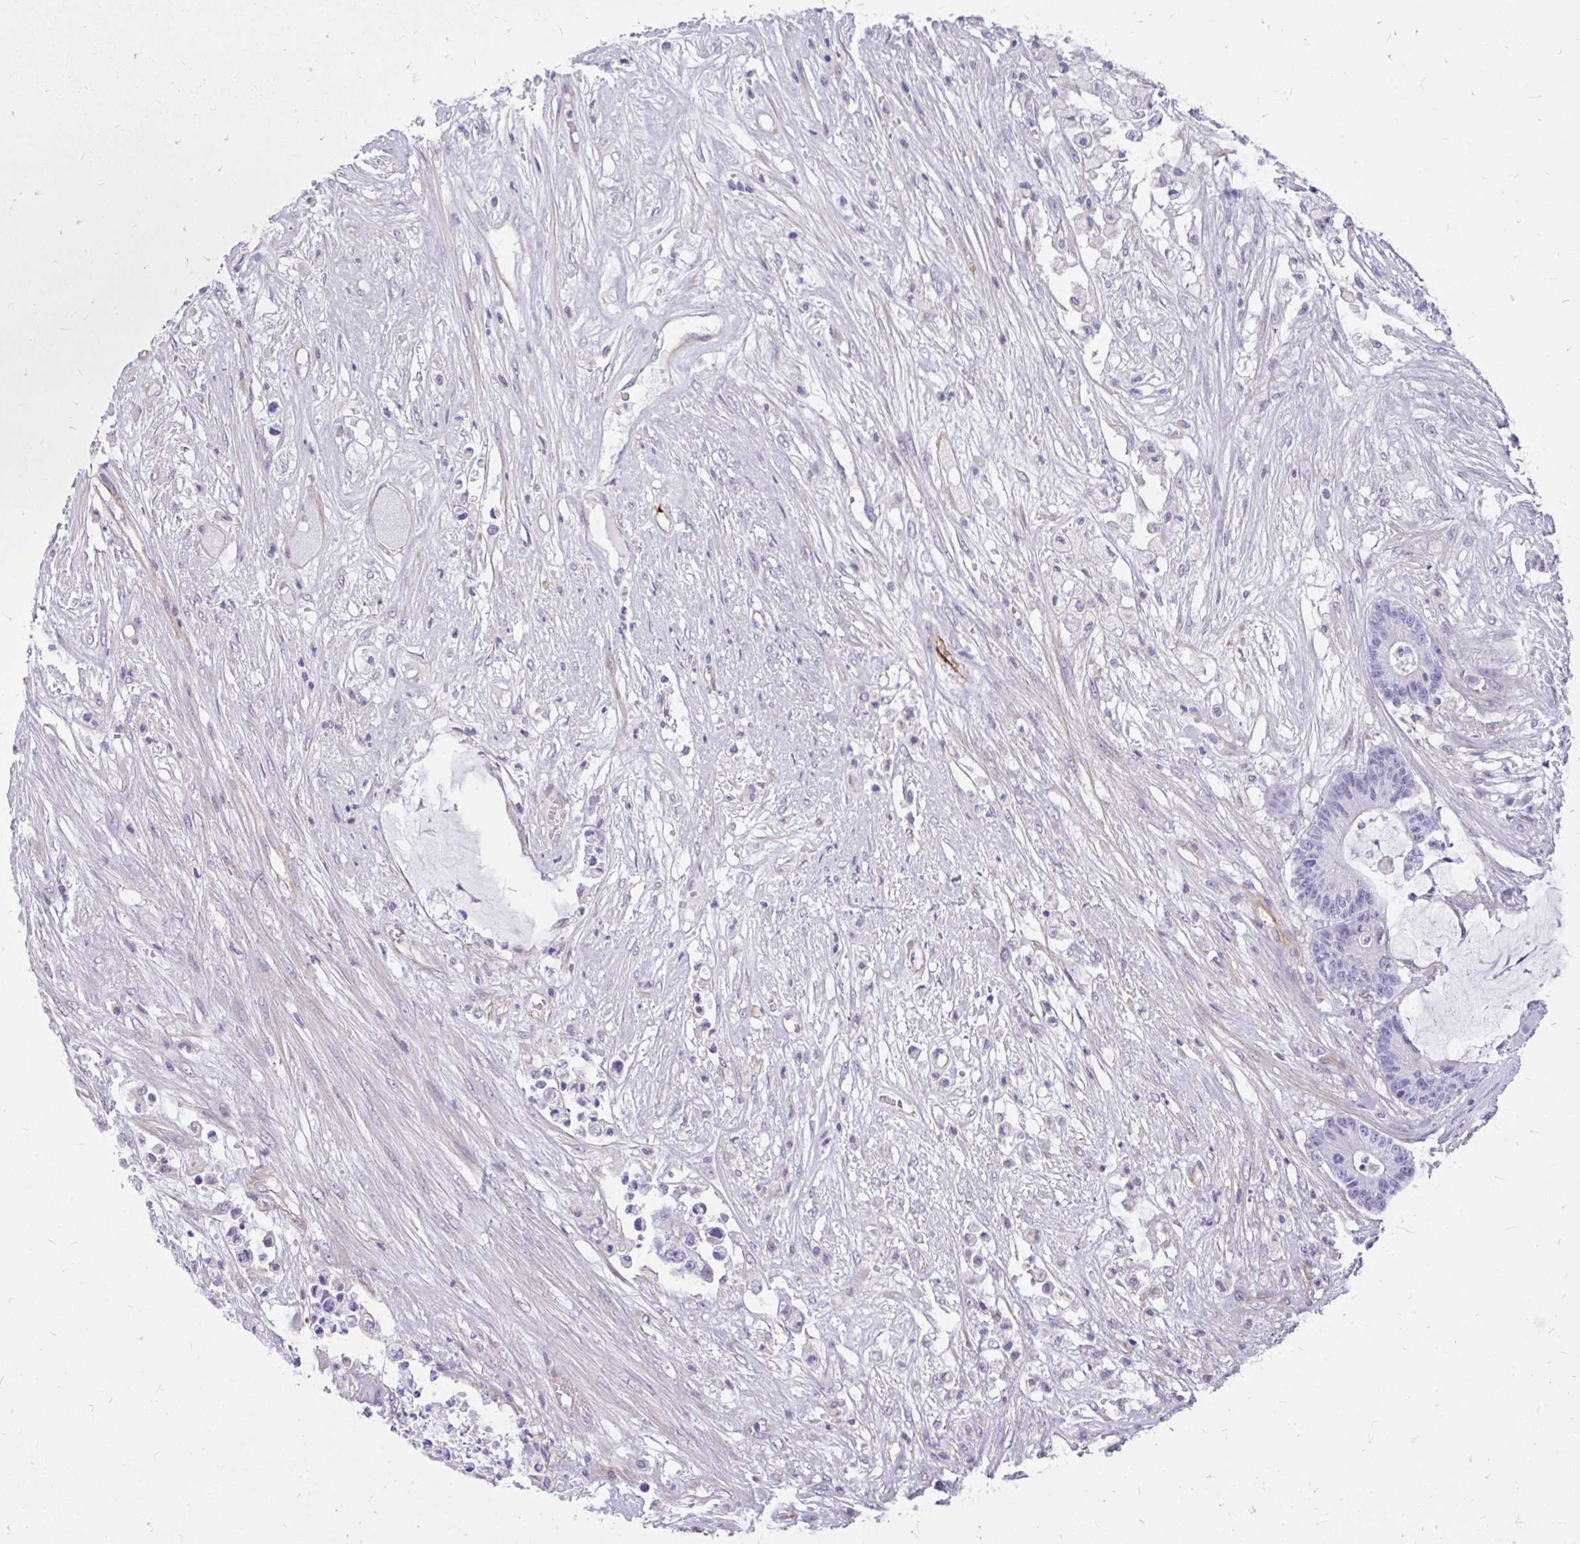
{"staining": {"intensity": "negative", "quantity": "none", "location": "none"}, "tissue": "colorectal cancer", "cell_type": "Tumor cells", "image_type": "cancer", "snomed": [{"axis": "morphology", "description": "Adenocarcinoma, NOS"}, {"axis": "topography", "description": "Colon"}], "caption": "Tumor cells show no significant protein staining in colorectal cancer (adenocarcinoma).", "gene": "FAM83C", "patient": {"sex": "female", "age": 84}}